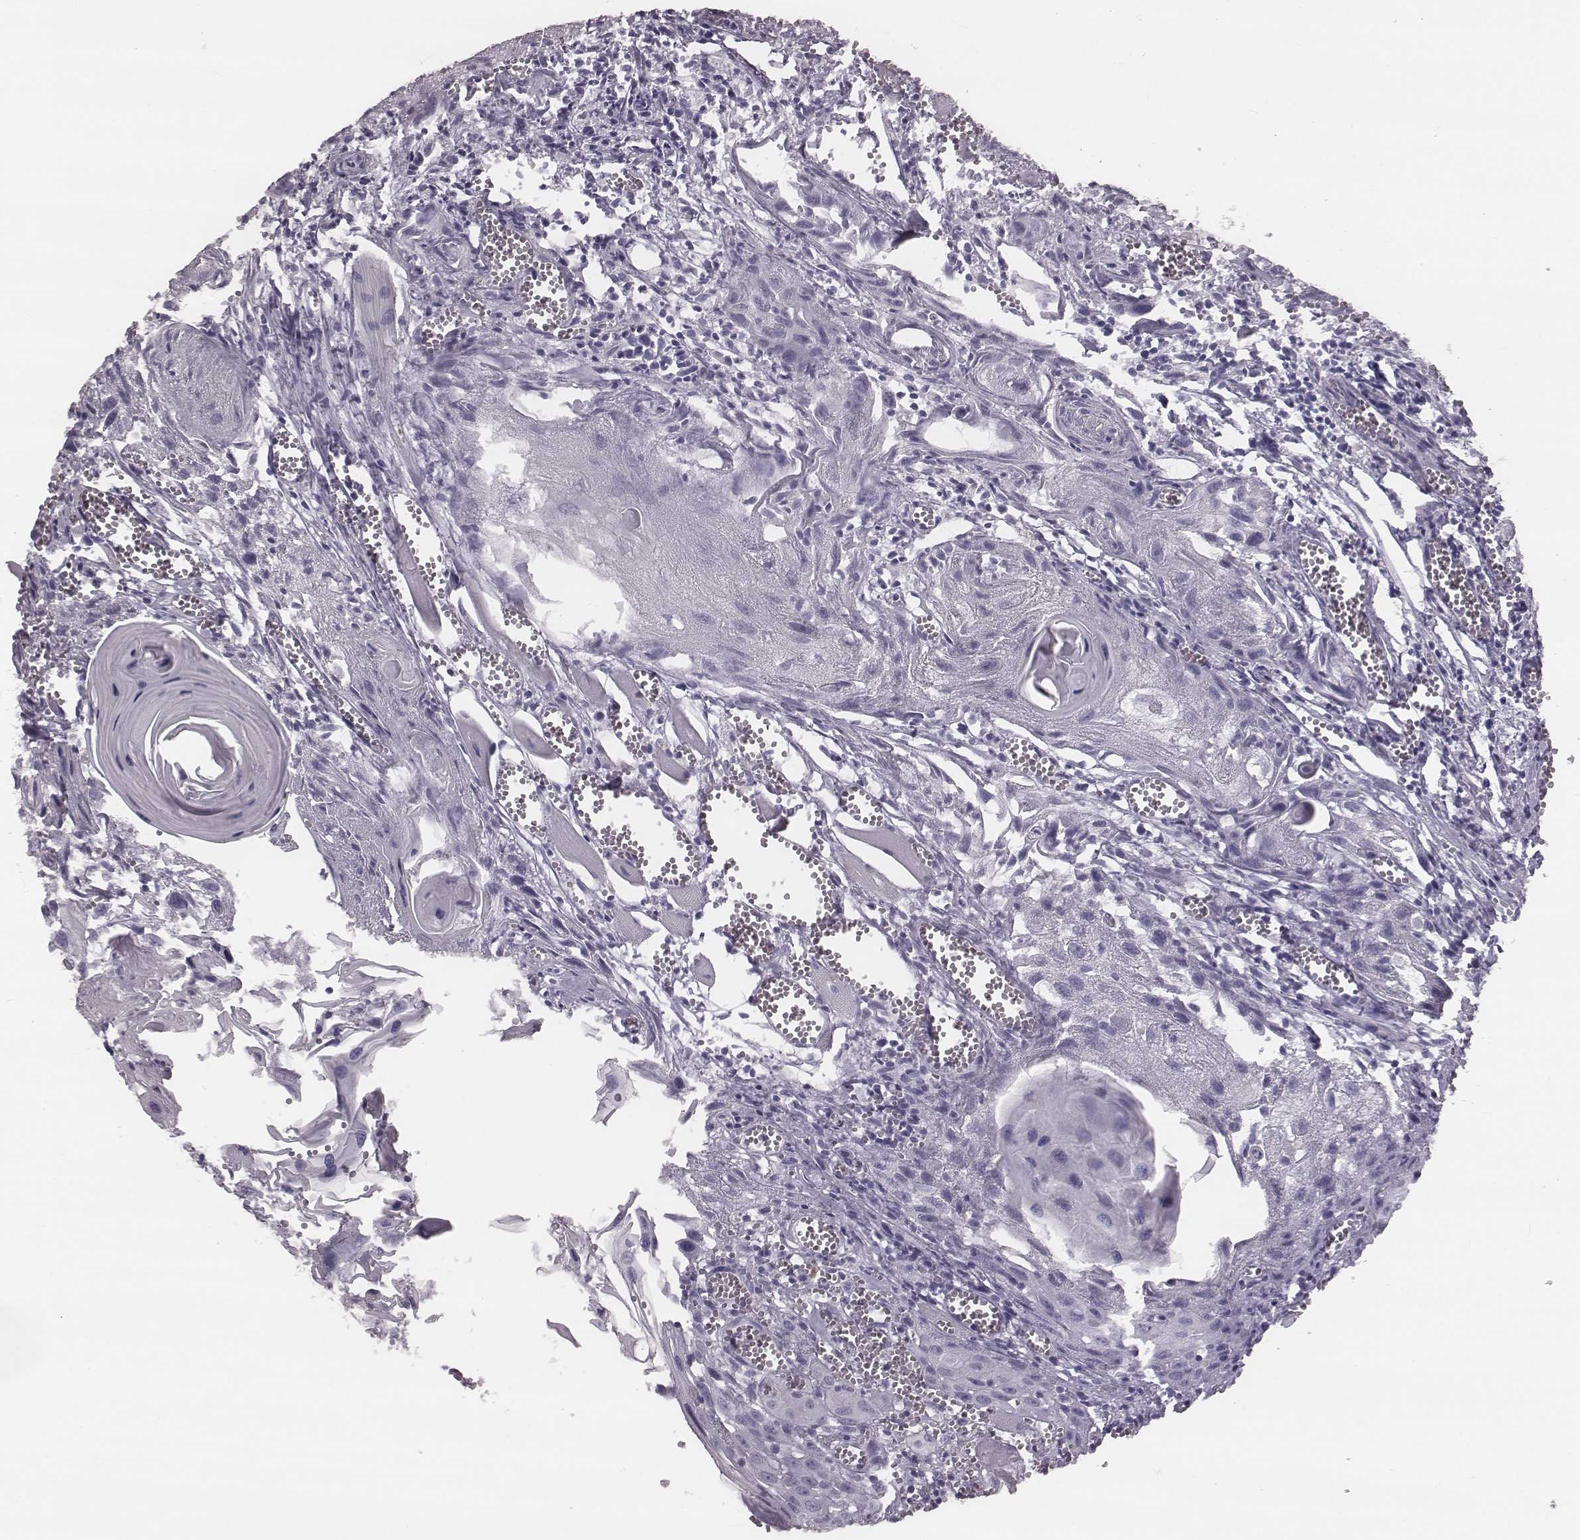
{"staining": {"intensity": "negative", "quantity": "none", "location": "none"}, "tissue": "head and neck cancer", "cell_type": "Tumor cells", "image_type": "cancer", "snomed": [{"axis": "morphology", "description": "Squamous cell carcinoma, NOS"}, {"axis": "topography", "description": "Head-Neck"}], "caption": "An IHC micrograph of head and neck cancer is shown. There is no staining in tumor cells of head and neck cancer.", "gene": "KRT74", "patient": {"sex": "female", "age": 80}}